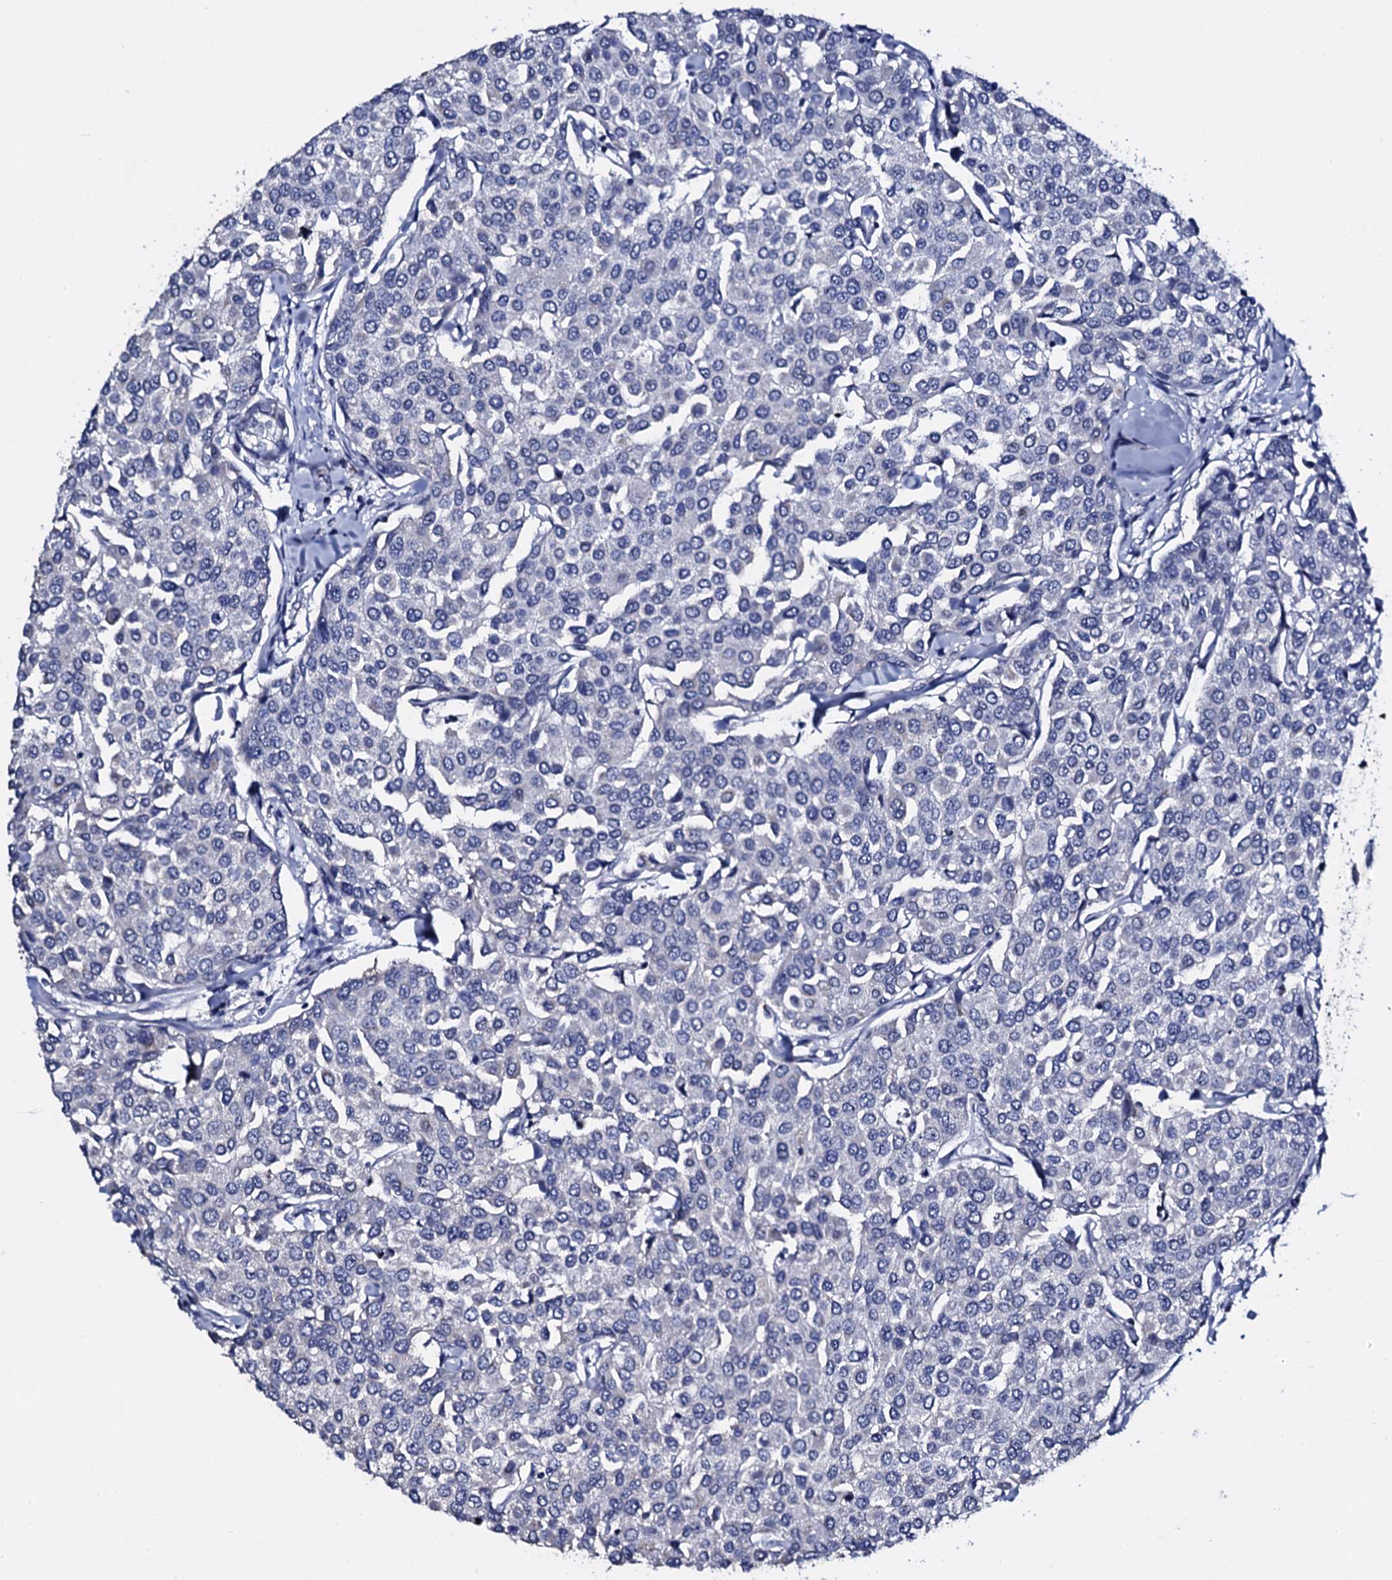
{"staining": {"intensity": "negative", "quantity": "none", "location": "none"}, "tissue": "breast cancer", "cell_type": "Tumor cells", "image_type": "cancer", "snomed": [{"axis": "morphology", "description": "Duct carcinoma"}, {"axis": "topography", "description": "Breast"}], "caption": "High magnification brightfield microscopy of breast infiltrating ductal carcinoma stained with DAB (brown) and counterstained with hematoxylin (blue): tumor cells show no significant expression.", "gene": "NPM2", "patient": {"sex": "female", "age": 55}}